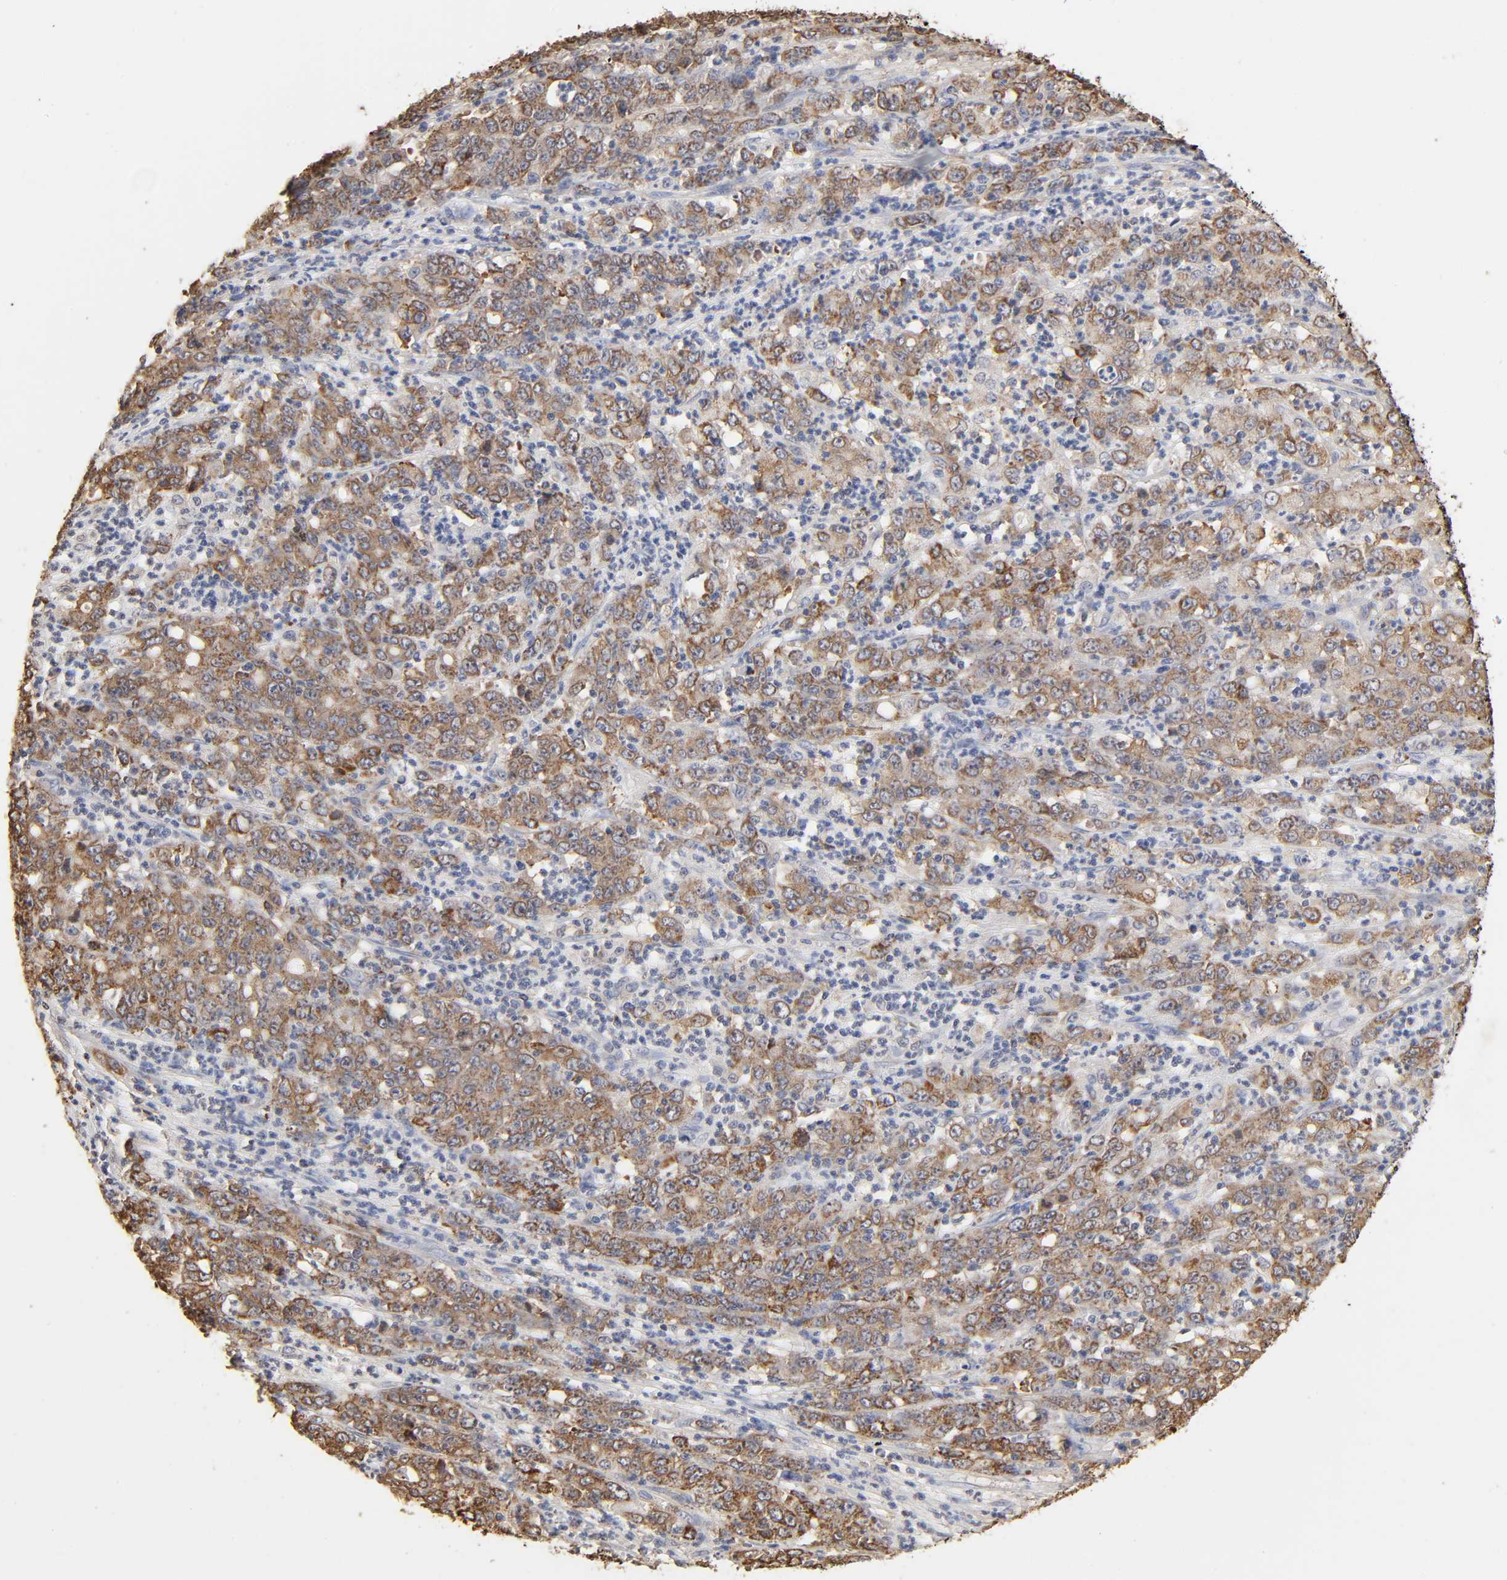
{"staining": {"intensity": "strong", "quantity": ">75%", "location": "cytoplasmic/membranous"}, "tissue": "stomach cancer", "cell_type": "Tumor cells", "image_type": "cancer", "snomed": [{"axis": "morphology", "description": "Adenocarcinoma, NOS"}, {"axis": "topography", "description": "Stomach, lower"}], "caption": "Human adenocarcinoma (stomach) stained for a protein (brown) exhibits strong cytoplasmic/membranous positive expression in approximately >75% of tumor cells.", "gene": "CYCS", "patient": {"sex": "female", "age": 71}}